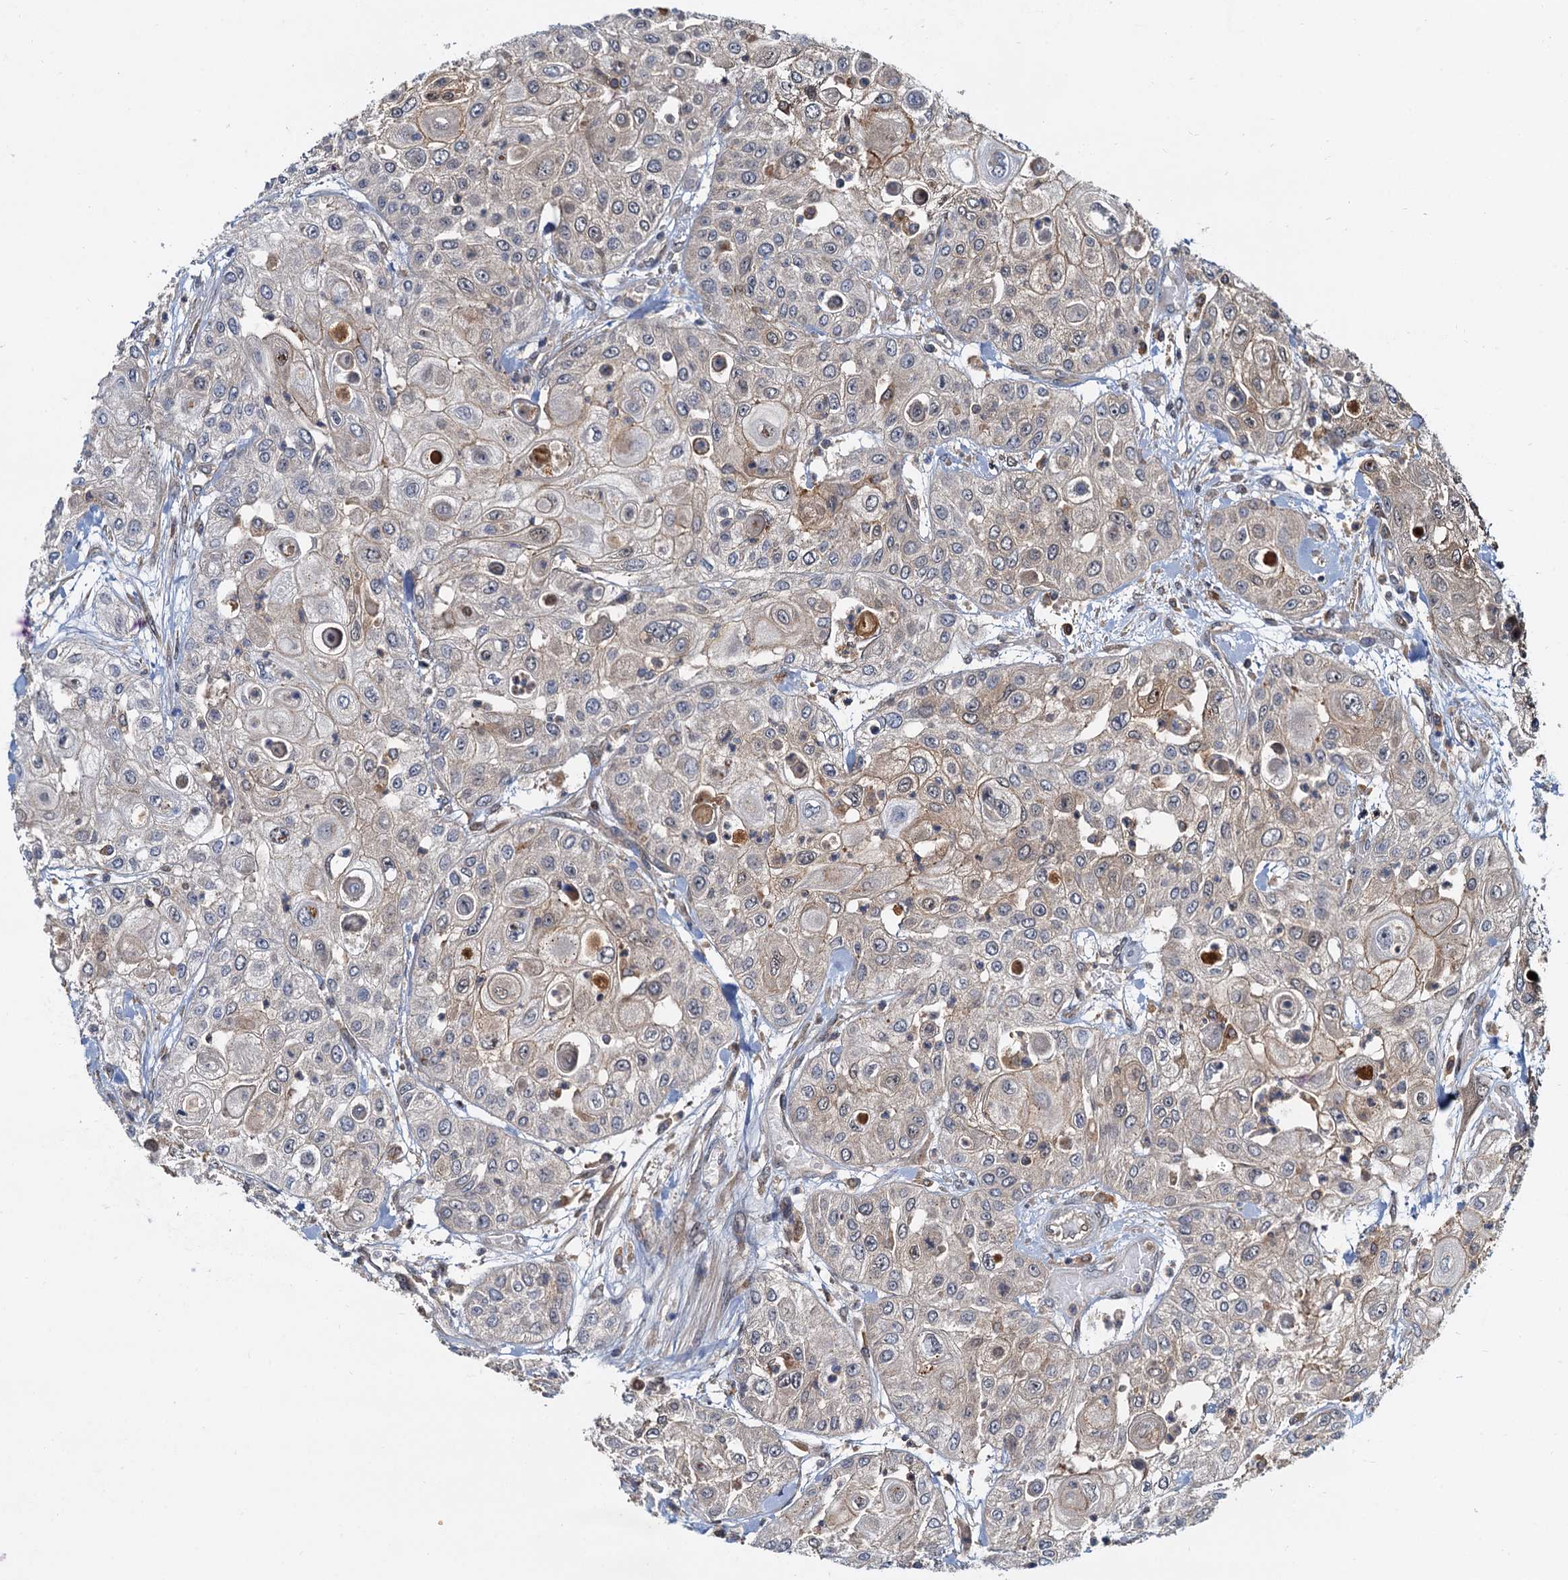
{"staining": {"intensity": "weak", "quantity": "<25%", "location": "cytoplasmic/membranous"}, "tissue": "urothelial cancer", "cell_type": "Tumor cells", "image_type": "cancer", "snomed": [{"axis": "morphology", "description": "Urothelial carcinoma, High grade"}, {"axis": "topography", "description": "Urinary bladder"}], "caption": "Urothelial cancer was stained to show a protein in brown. There is no significant positivity in tumor cells.", "gene": "TOLLIP", "patient": {"sex": "female", "age": 79}}